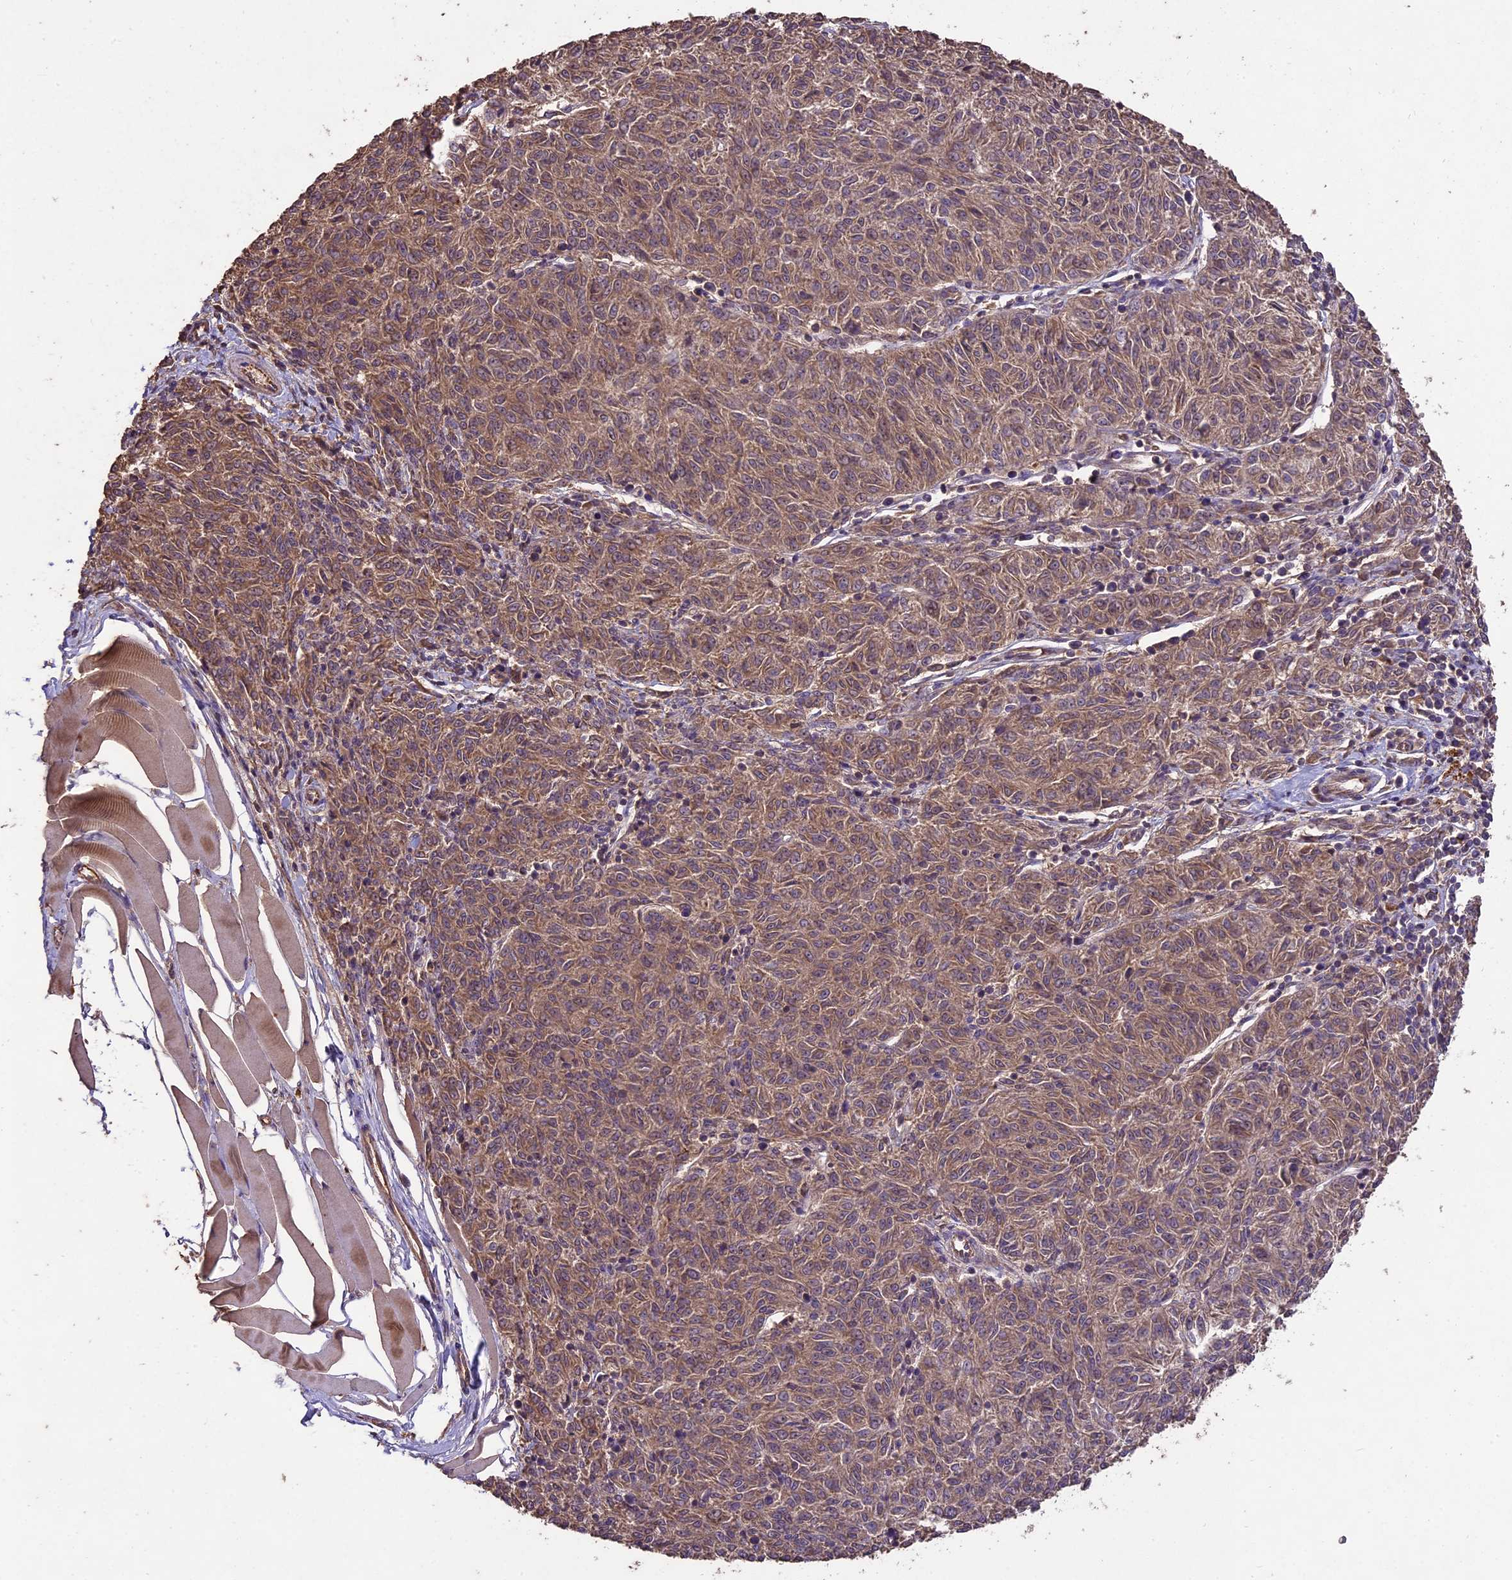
{"staining": {"intensity": "weak", "quantity": ">75%", "location": "cytoplasmic/membranous"}, "tissue": "melanoma", "cell_type": "Tumor cells", "image_type": "cancer", "snomed": [{"axis": "morphology", "description": "Malignant melanoma, NOS"}, {"axis": "topography", "description": "Skin"}], "caption": "The histopathology image exhibits immunohistochemical staining of melanoma. There is weak cytoplasmic/membranous positivity is present in about >75% of tumor cells.", "gene": "TTLL10", "patient": {"sex": "female", "age": 72}}